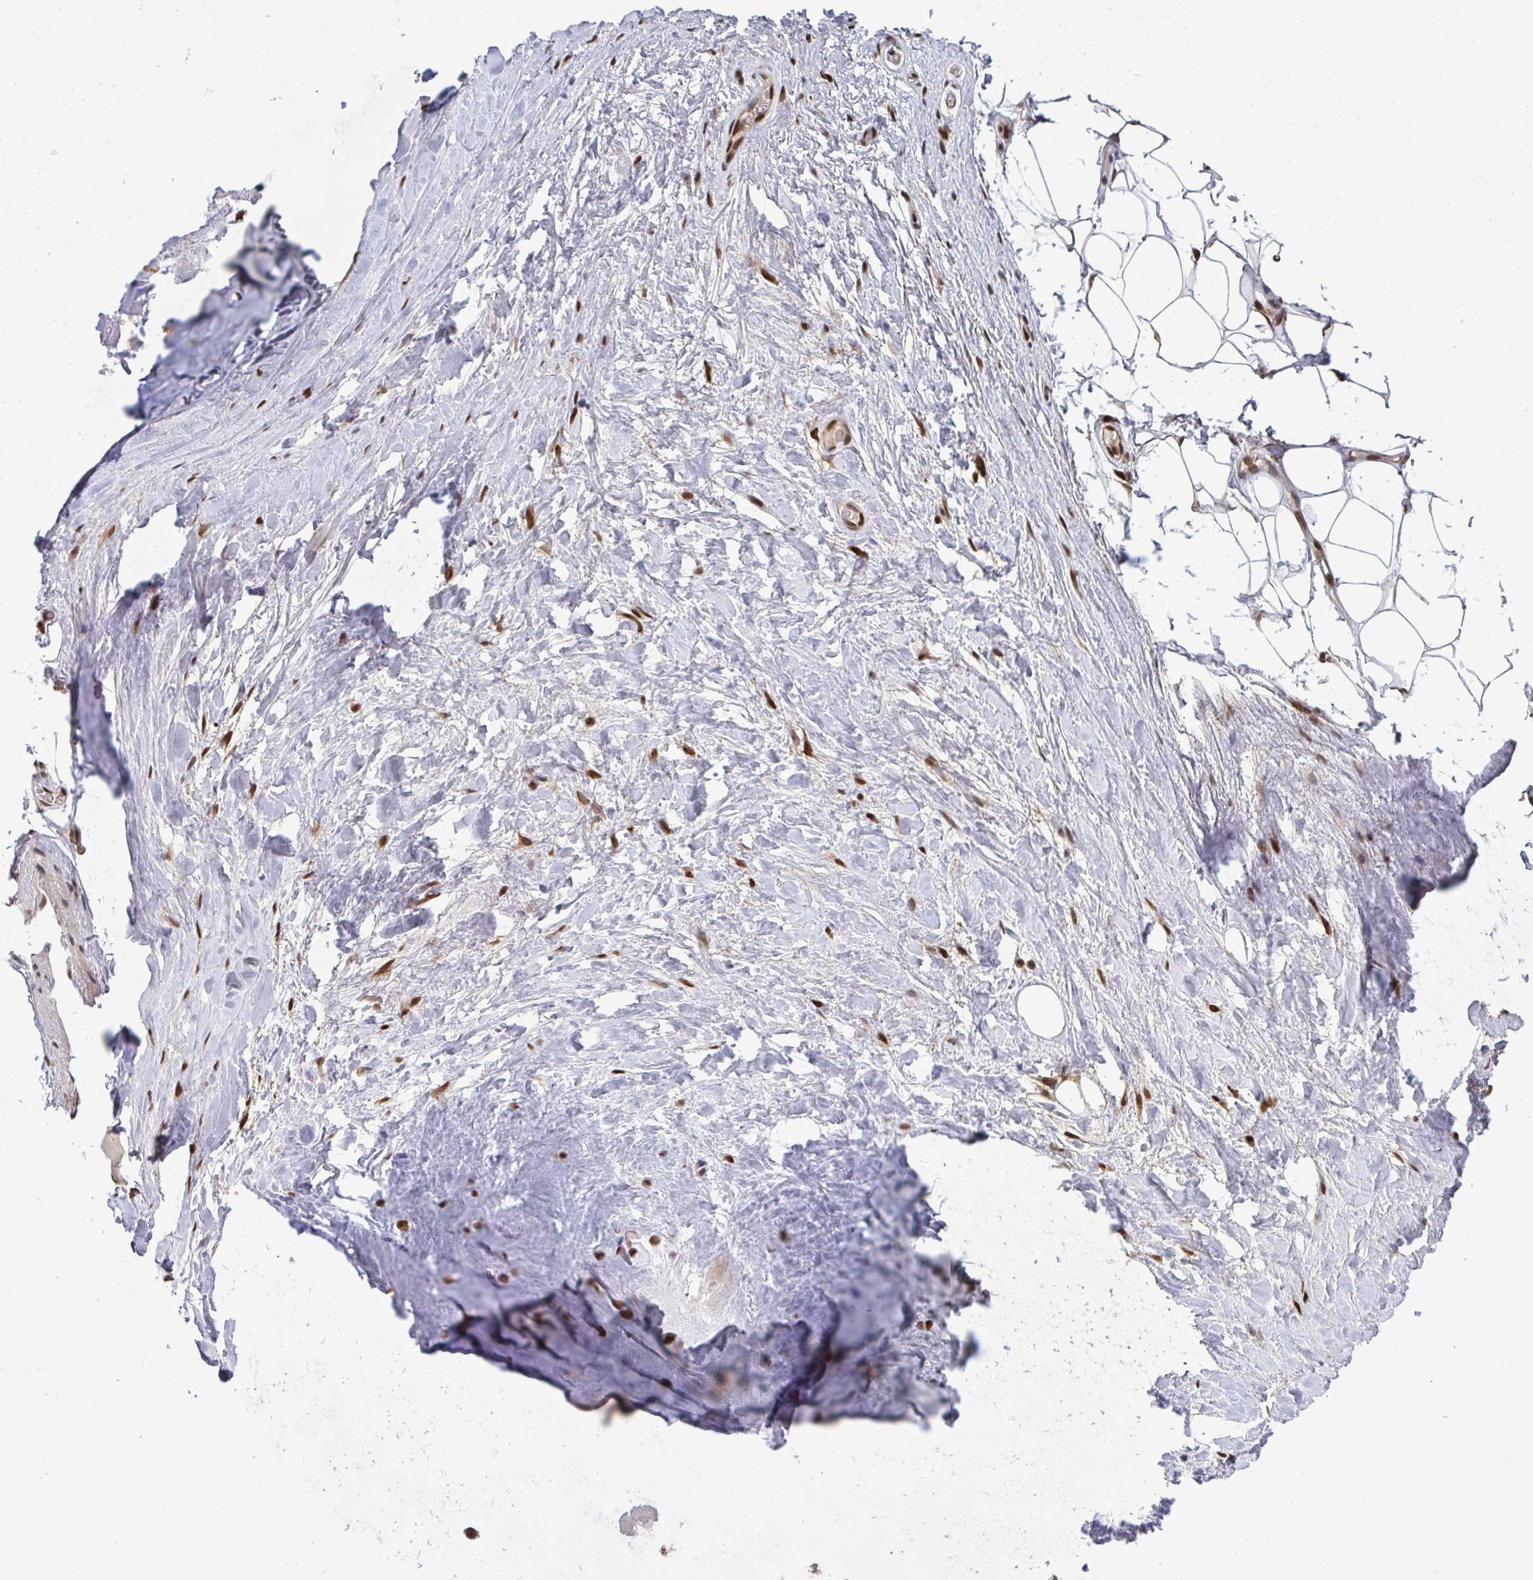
{"staining": {"intensity": "moderate", "quantity": "<25%", "location": "nuclear"}, "tissue": "adipose tissue", "cell_type": "Adipocytes", "image_type": "normal", "snomed": [{"axis": "morphology", "description": "Normal tissue, NOS"}, {"axis": "topography", "description": "Lymph node"}, {"axis": "topography", "description": "Cartilage tissue"}, {"axis": "topography", "description": "Nasopharynx"}], "caption": "The image shows immunohistochemical staining of normal adipose tissue. There is moderate nuclear staining is identified in about <25% of adipocytes.", "gene": "UXT", "patient": {"sex": "male", "age": 63}}